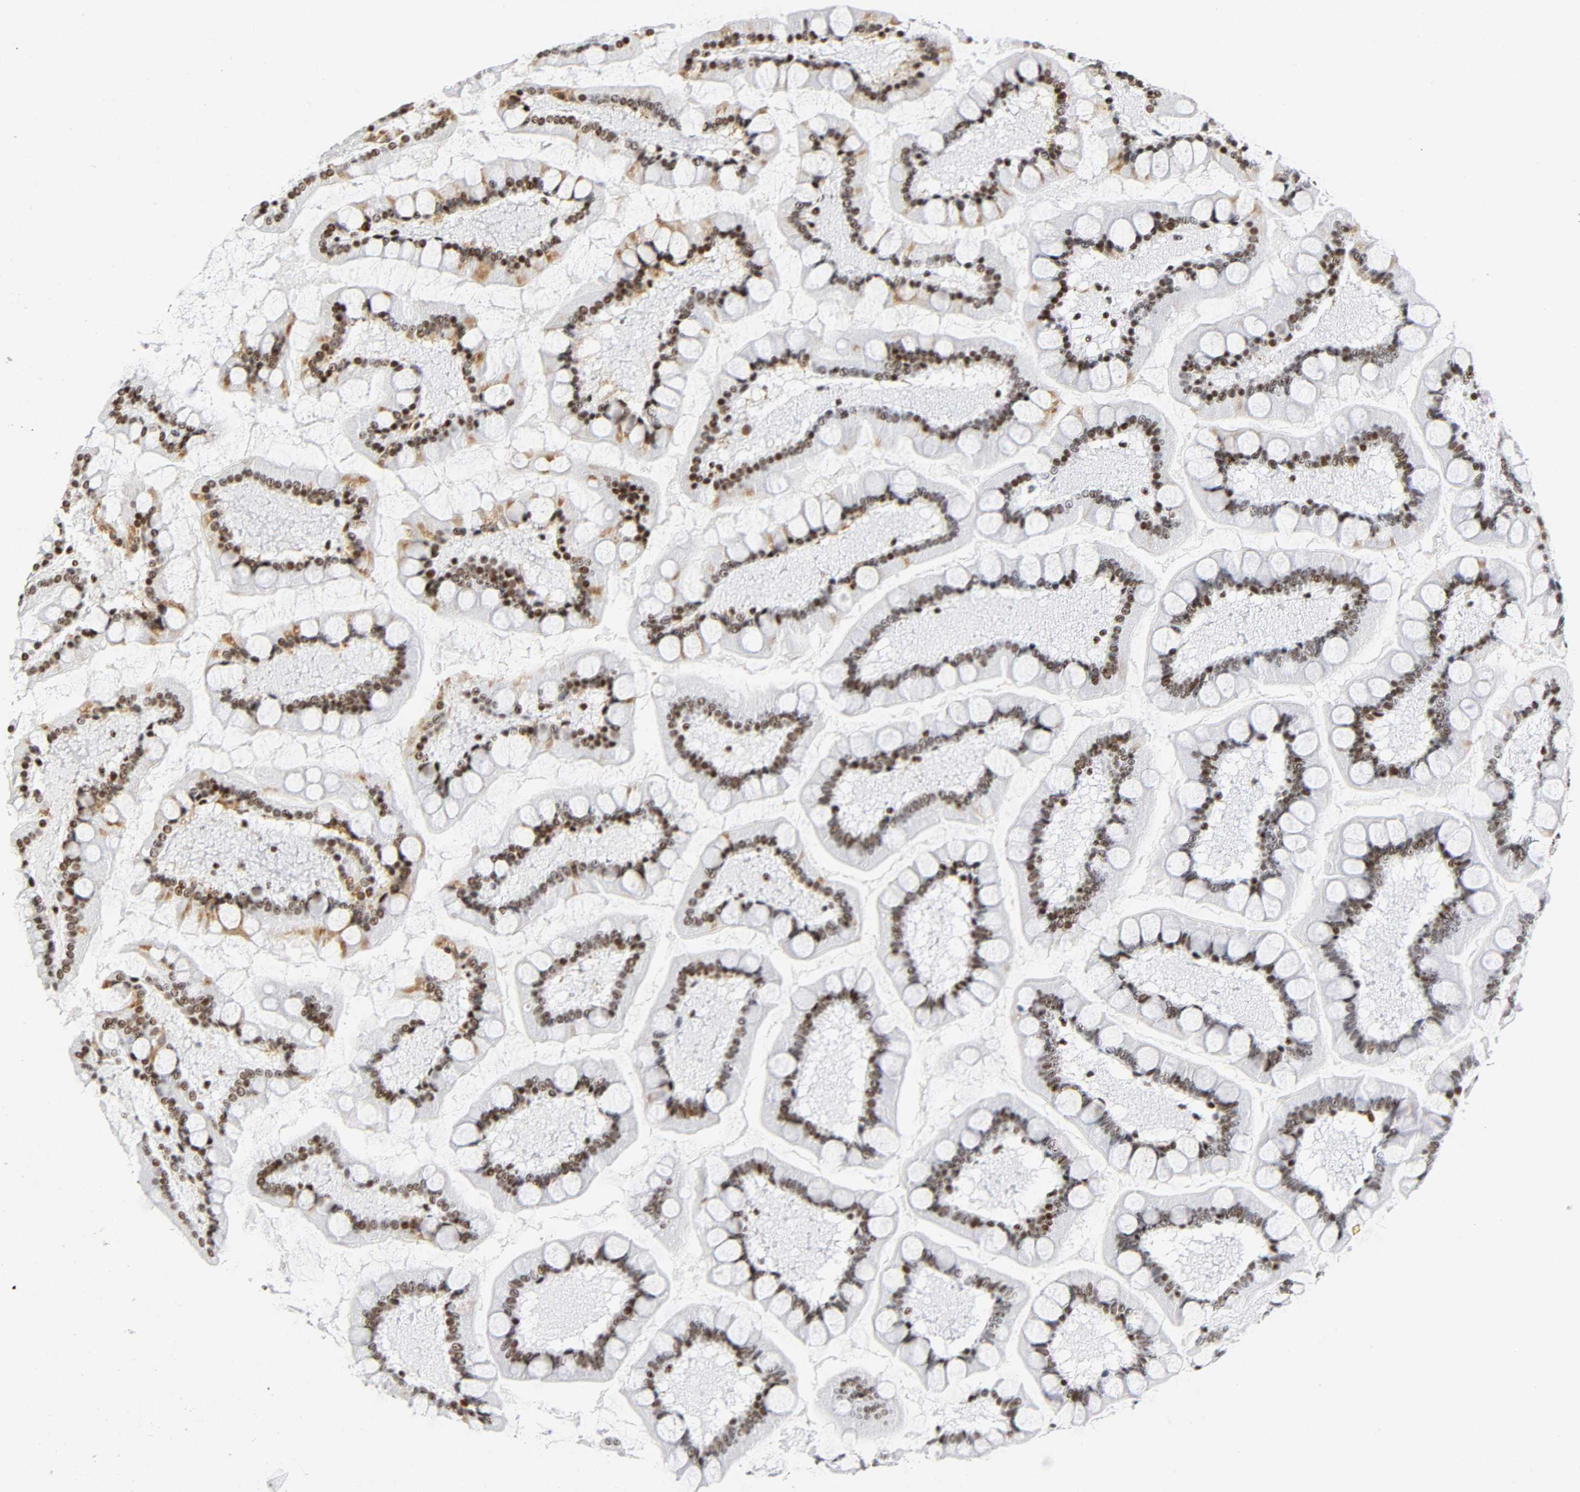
{"staining": {"intensity": "strong", "quantity": ">75%", "location": "nuclear"}, "tissue": "small intestine", "cell_type": "Glandular cells", "image_type": "normal", "snomed": [{"axis": "morphology", "description": "Normal tissue, NOS"}, {"axis": "topography", "description": "Small intestine"}], "caption": "Glandular cells exhibit high levels of strong nuclear expression in about >75% of cells in unremarkable small intestine.", "gene": "UBTF", "patient": {"sex": "male", "age": 41}}